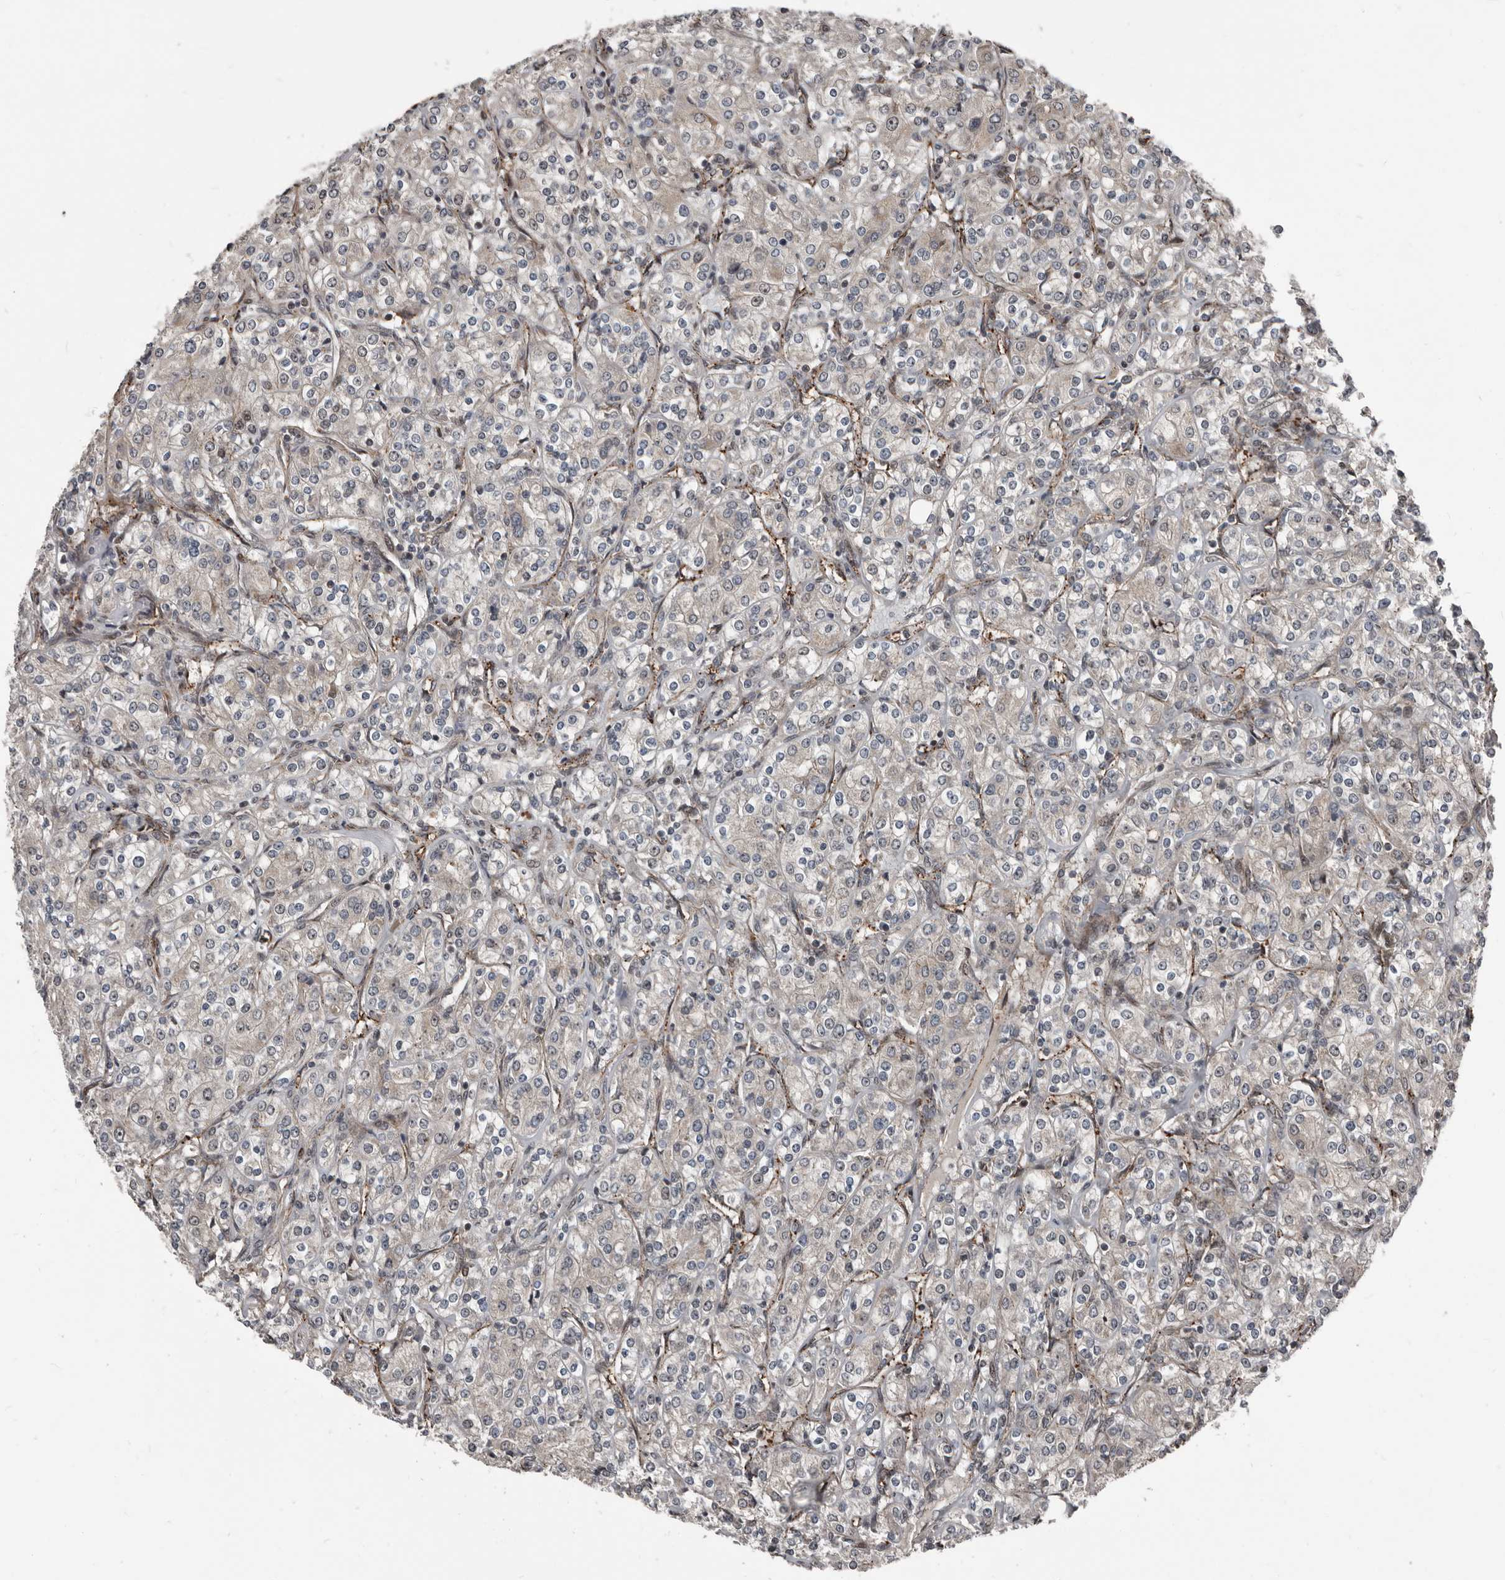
{"staining": {"intensity": "negative", "quantity": "none", "location": "none"}, "tissue": "renal cancer", "cell_type": "Tumor cells", "image_type": "cancer", "snomed": [{"axis": "morphology", "description": "Adenocarcinoma, NOS"}, {"axis": "topography", "description": "Kidney"}], "caption": "Adenocarcinoma (renal) was stained to show a protein in brown. There is no significant positivity in tumor cells.", "gene": "CHD1L", "patient": {"sex": "male", "age": 77}}